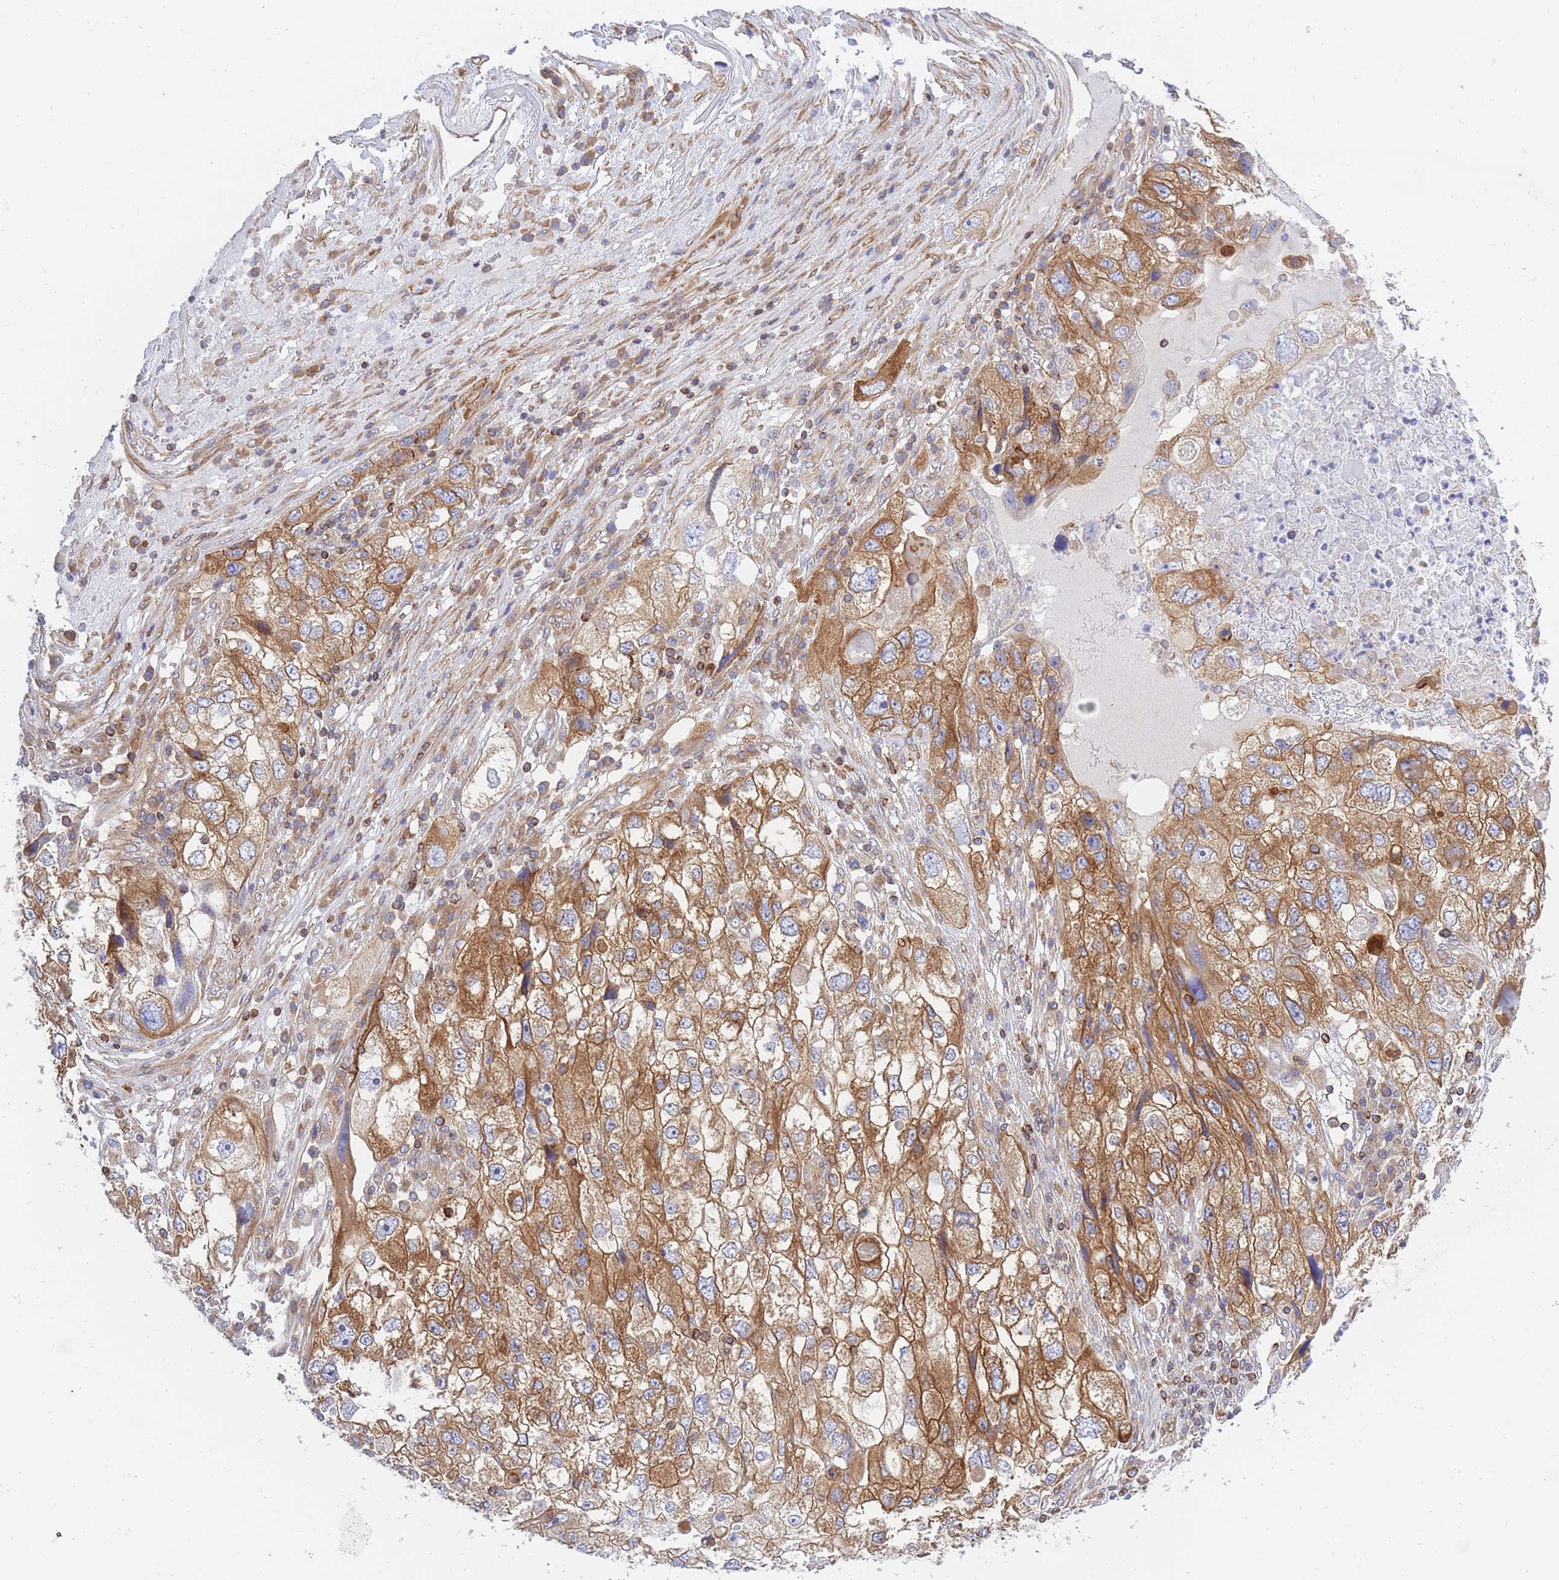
{"staining": {"intensity": "moderate", "quantity": ">75%", "location": "cytoplasmic/membranous"}, "tissue": "endometrial cancer", "cell_type": "Tumor cells", "image_type": "cancer", "snomed": [{"axis": "morphology", "description": "Adenocarcinoma, NOS"}, {"axis": "topography", "description": "Endometrium"}], "caption": "High-magnification brightfield microscopy of endometrial adenocarcinoma stained with DAB (brown) and counterstained with hematoxylin (blue). tumor cells exhibit moderate cytoplasmic/membranous expression is present in approximately>75% of cells.", "gene": "REM1", "patient": {"sex": "female", "age": 49}}